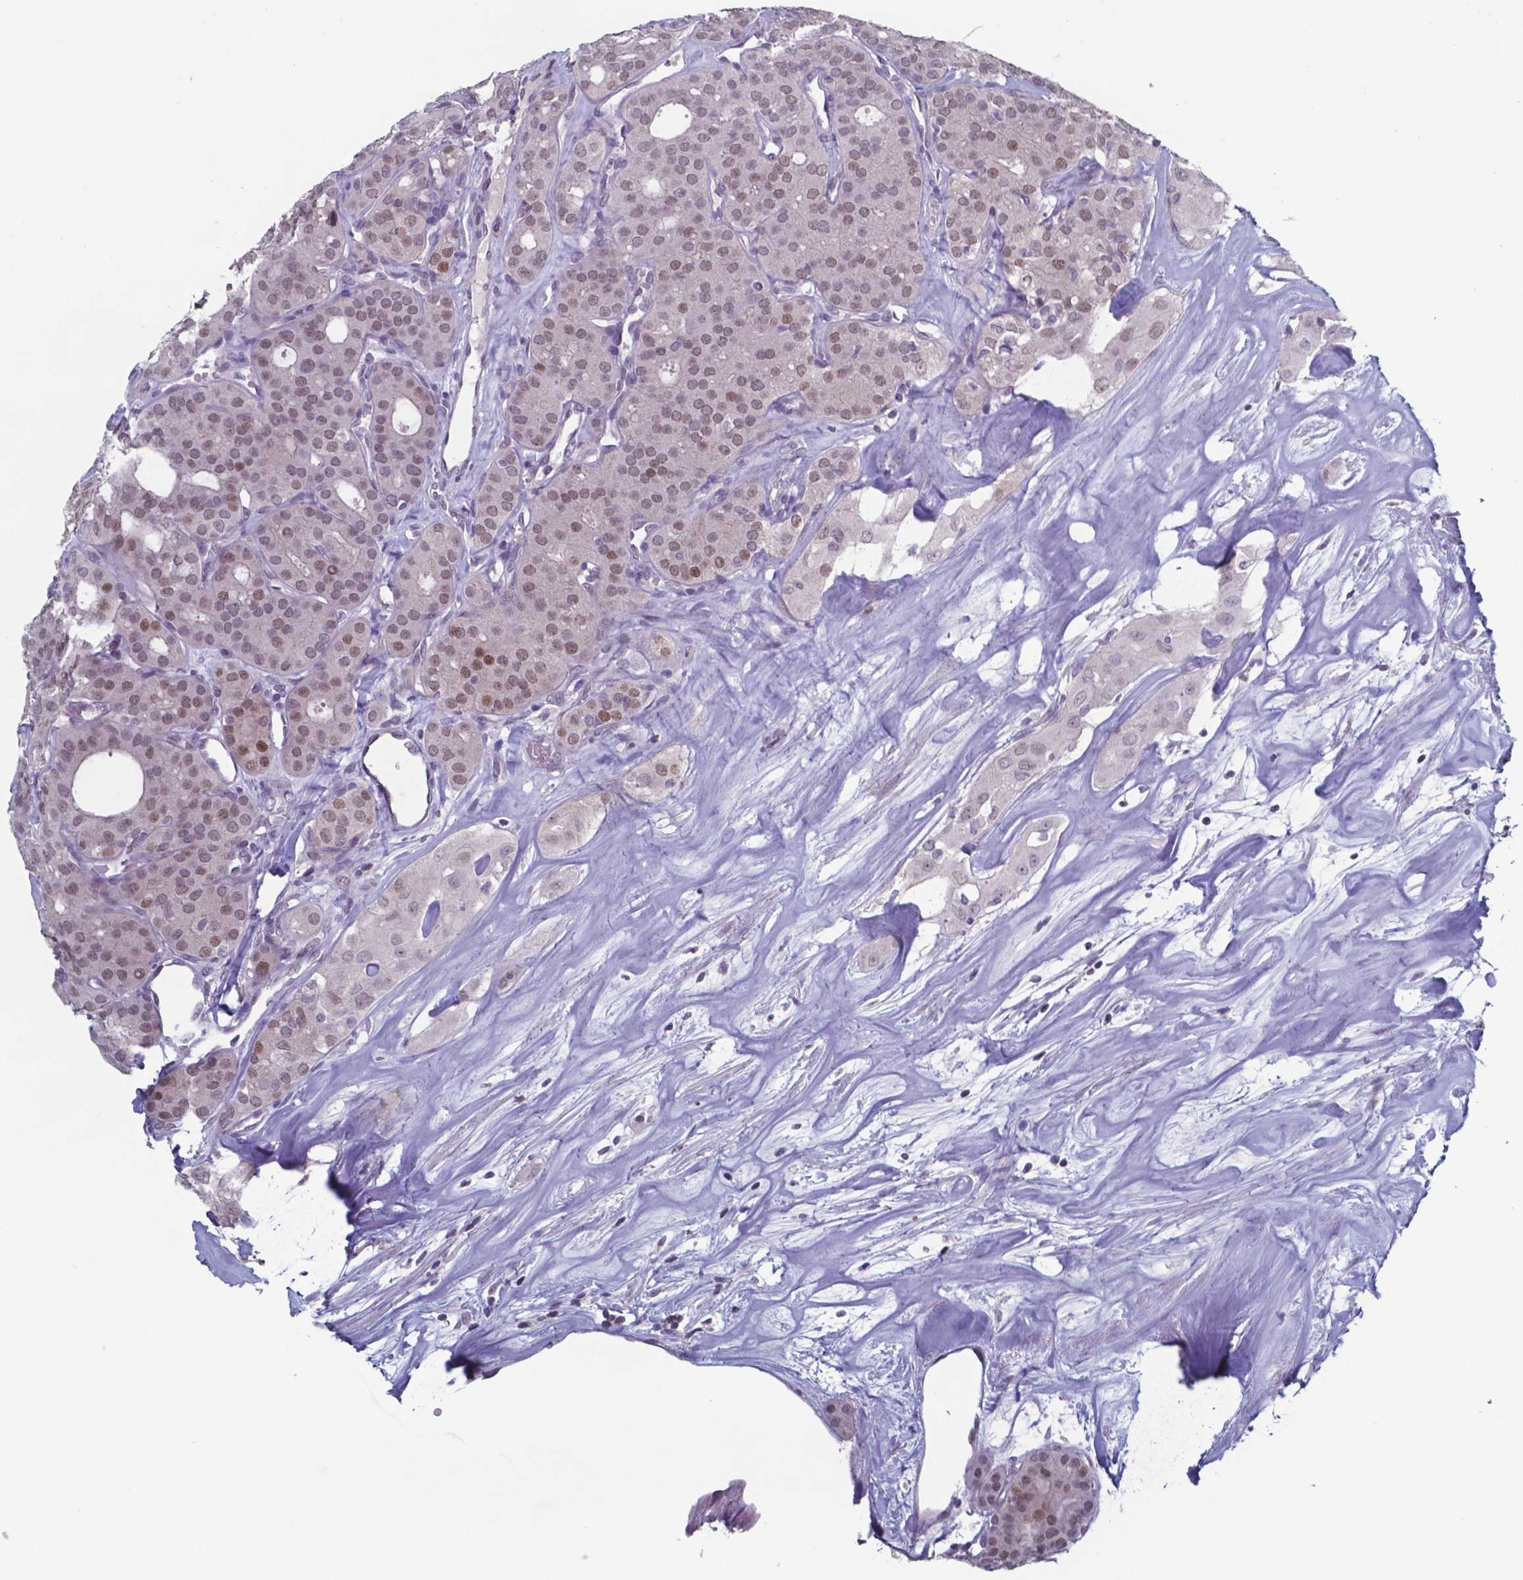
{"staining": {"intensity": "moderate", "quantity": "25%-75%", "location": "nuclear"}, "tissue": "thyroid cancer", "cell_type": "Tumor cells", "image_type": "cancer", "snomed": [{"axis": "morphology", "description": "Follicular adenoma carcinoma, NOS"}, {"axis": "topography", "description": "Thyroid gland"}], "caption": "The image displays immunohistochemical staining of follicular adenoma carcinoma (thyroid). There is moderate nuclear expression is appreciated in approximately 25%-75% of tumor cells.", "gene": "TDP2", "patient": {"sex": "male", "age": 75}}